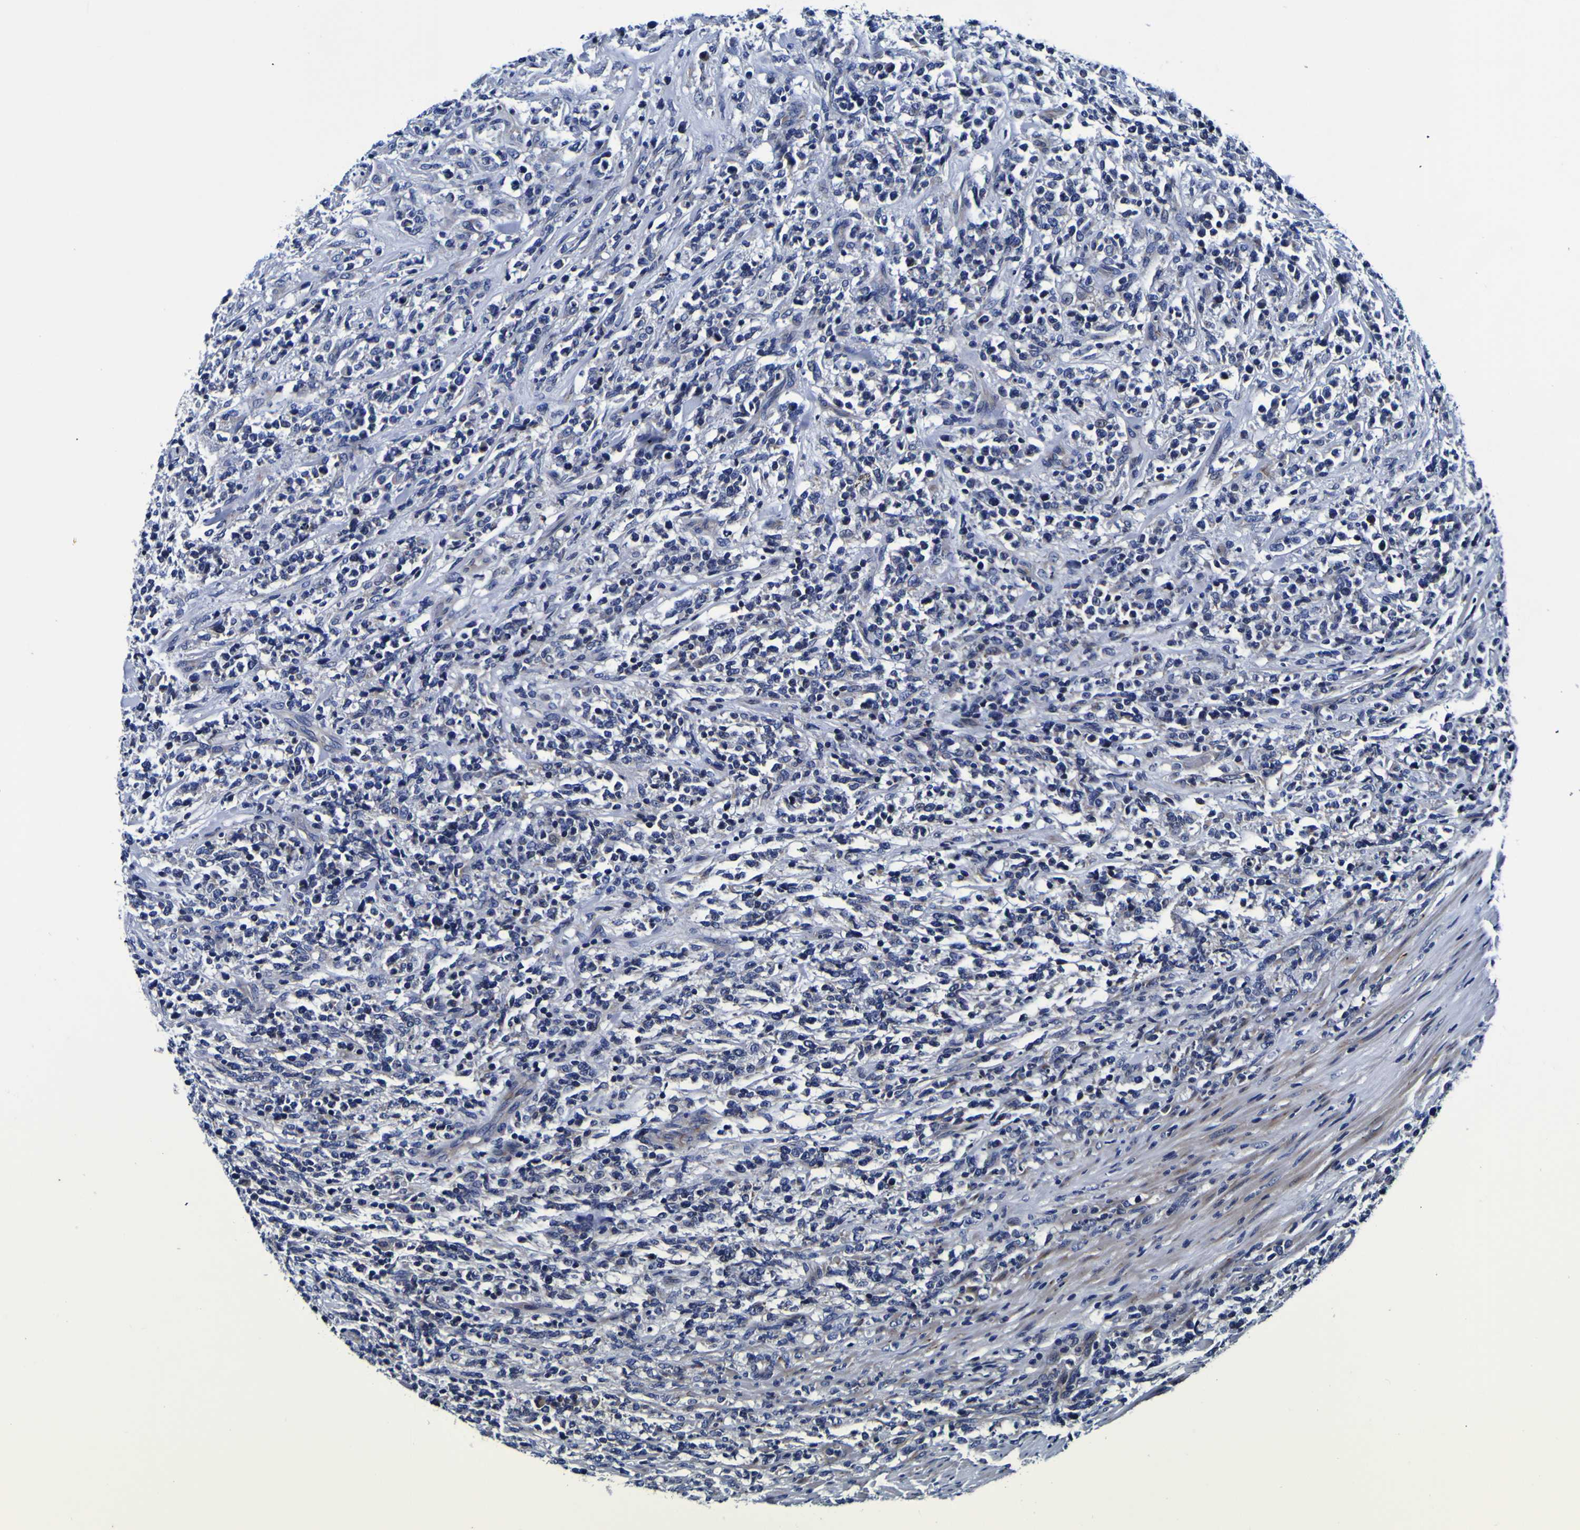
{"staining": {"intensity": "negative", "quantity": "none", "location": "none"}, "tissue": "lymphoma", "cell_type": "Tumor cells", "image_type": "cancer", "snomed": [{"axis": "morphology", "description": "Malignant lymphoma, non-Hodgkin's type, High grade"}, {"axis": "topography", "description": "Soft tissue"}], "caption": "Immunohistochemistry (IHC) image of neoplastic tissue: malignant lymphoma, non-Hodgkin's type (high-grade) stained with DAB demonstrates no significant protein staining in tumor cells.", "gene": "PDLIM4", "patient": {"sex": "male", "age": 18}}